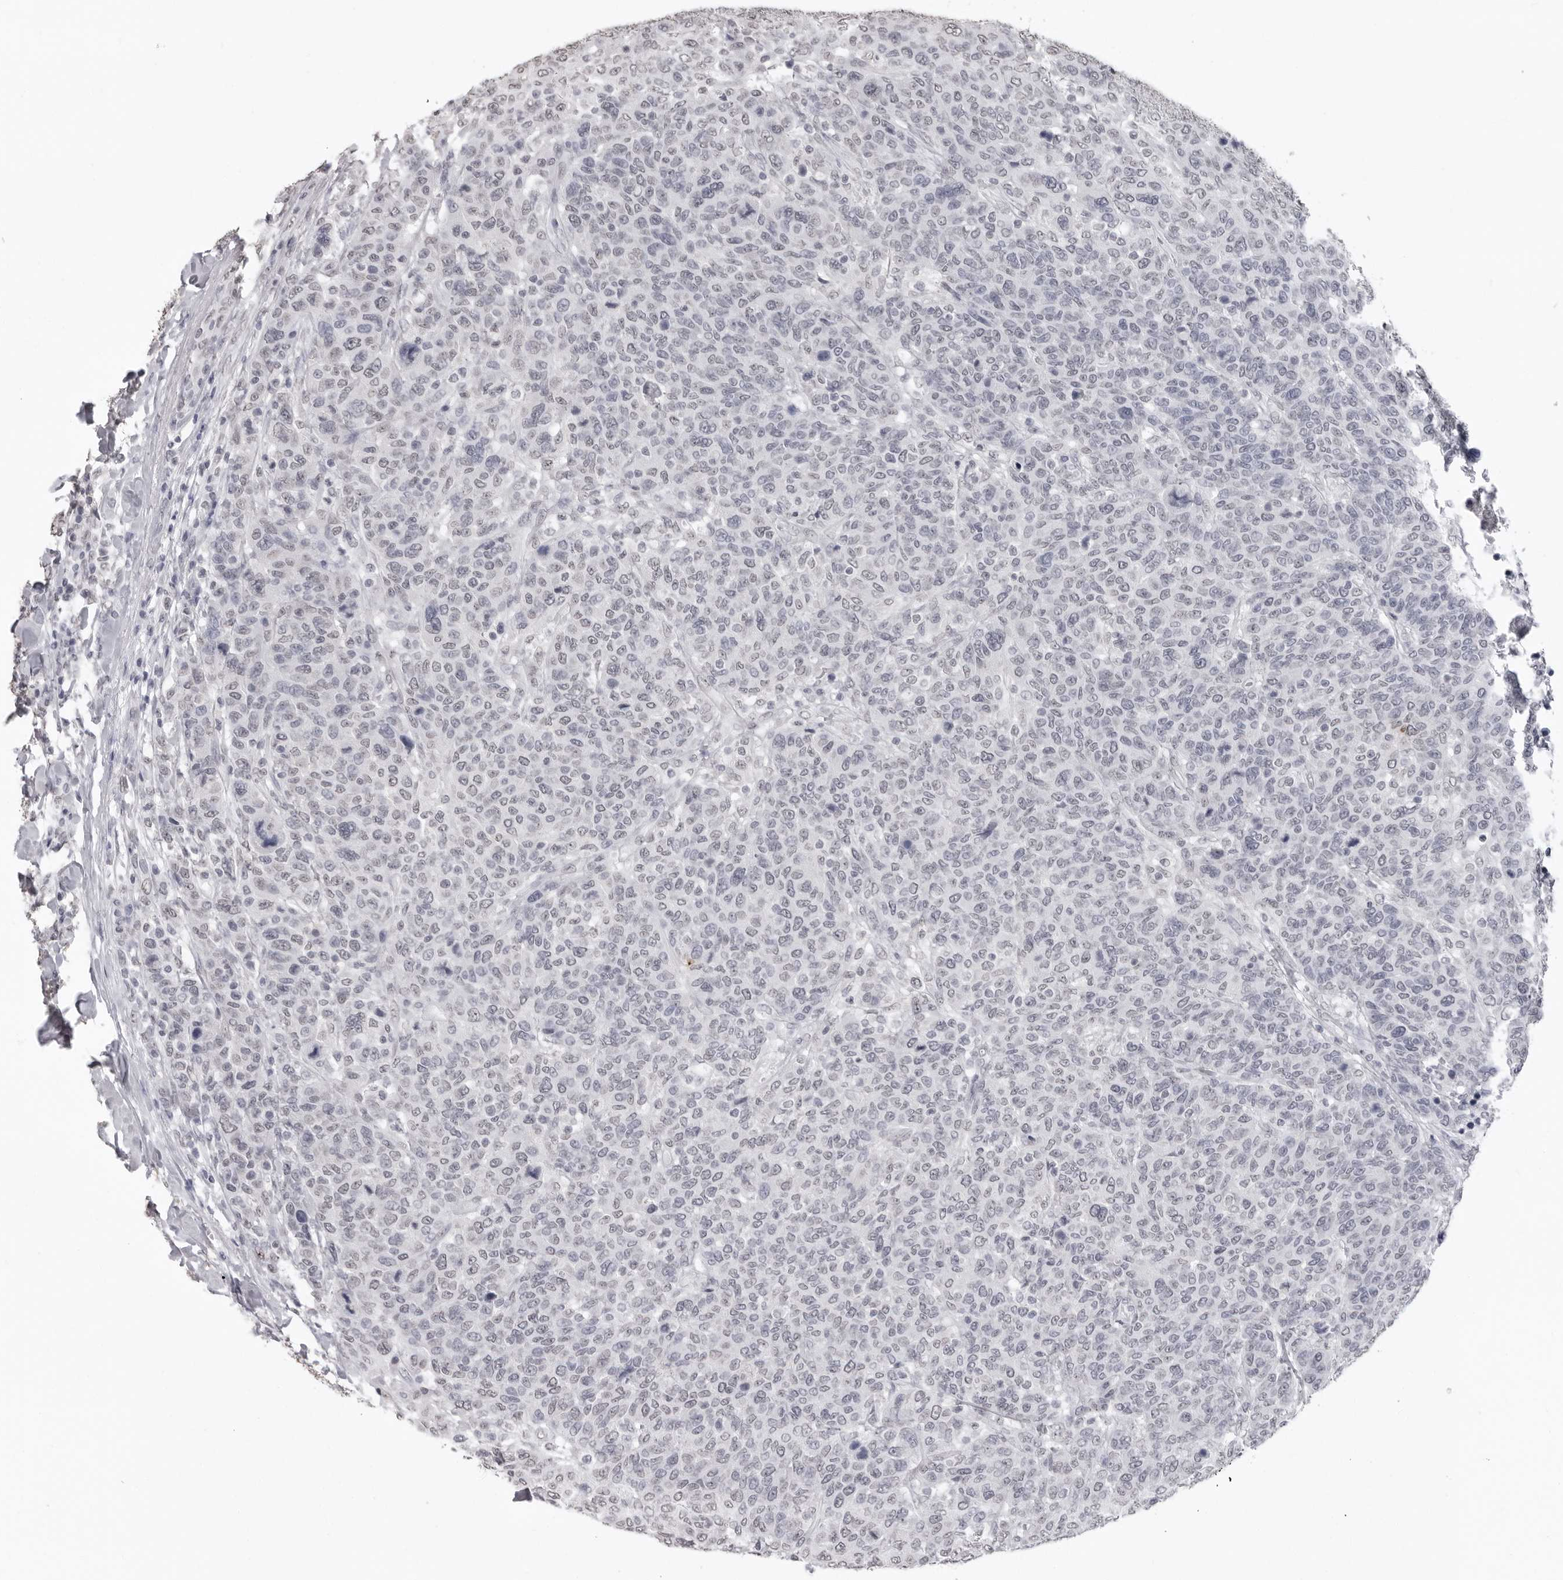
{"staining": {"intensity": "weak", "quantity": "<25%", "location": "nuclear"}, "tissue": "breast cancer", "cell_type": "Tumor cells", "image_type": "cancer", "snomed": [{"axis": "morphology", "description": "Duct carcinoma"}, {"axis": "topography", "description": "Breast"}], "caption": "Tumor cells are negative for protein expression in human intraductal carcinoma (breast). (Brightfield microscopy of DAB IHC at high magnification).", "gene": "HEPACAM", "patient": {"sex": "female", "age": 37}}